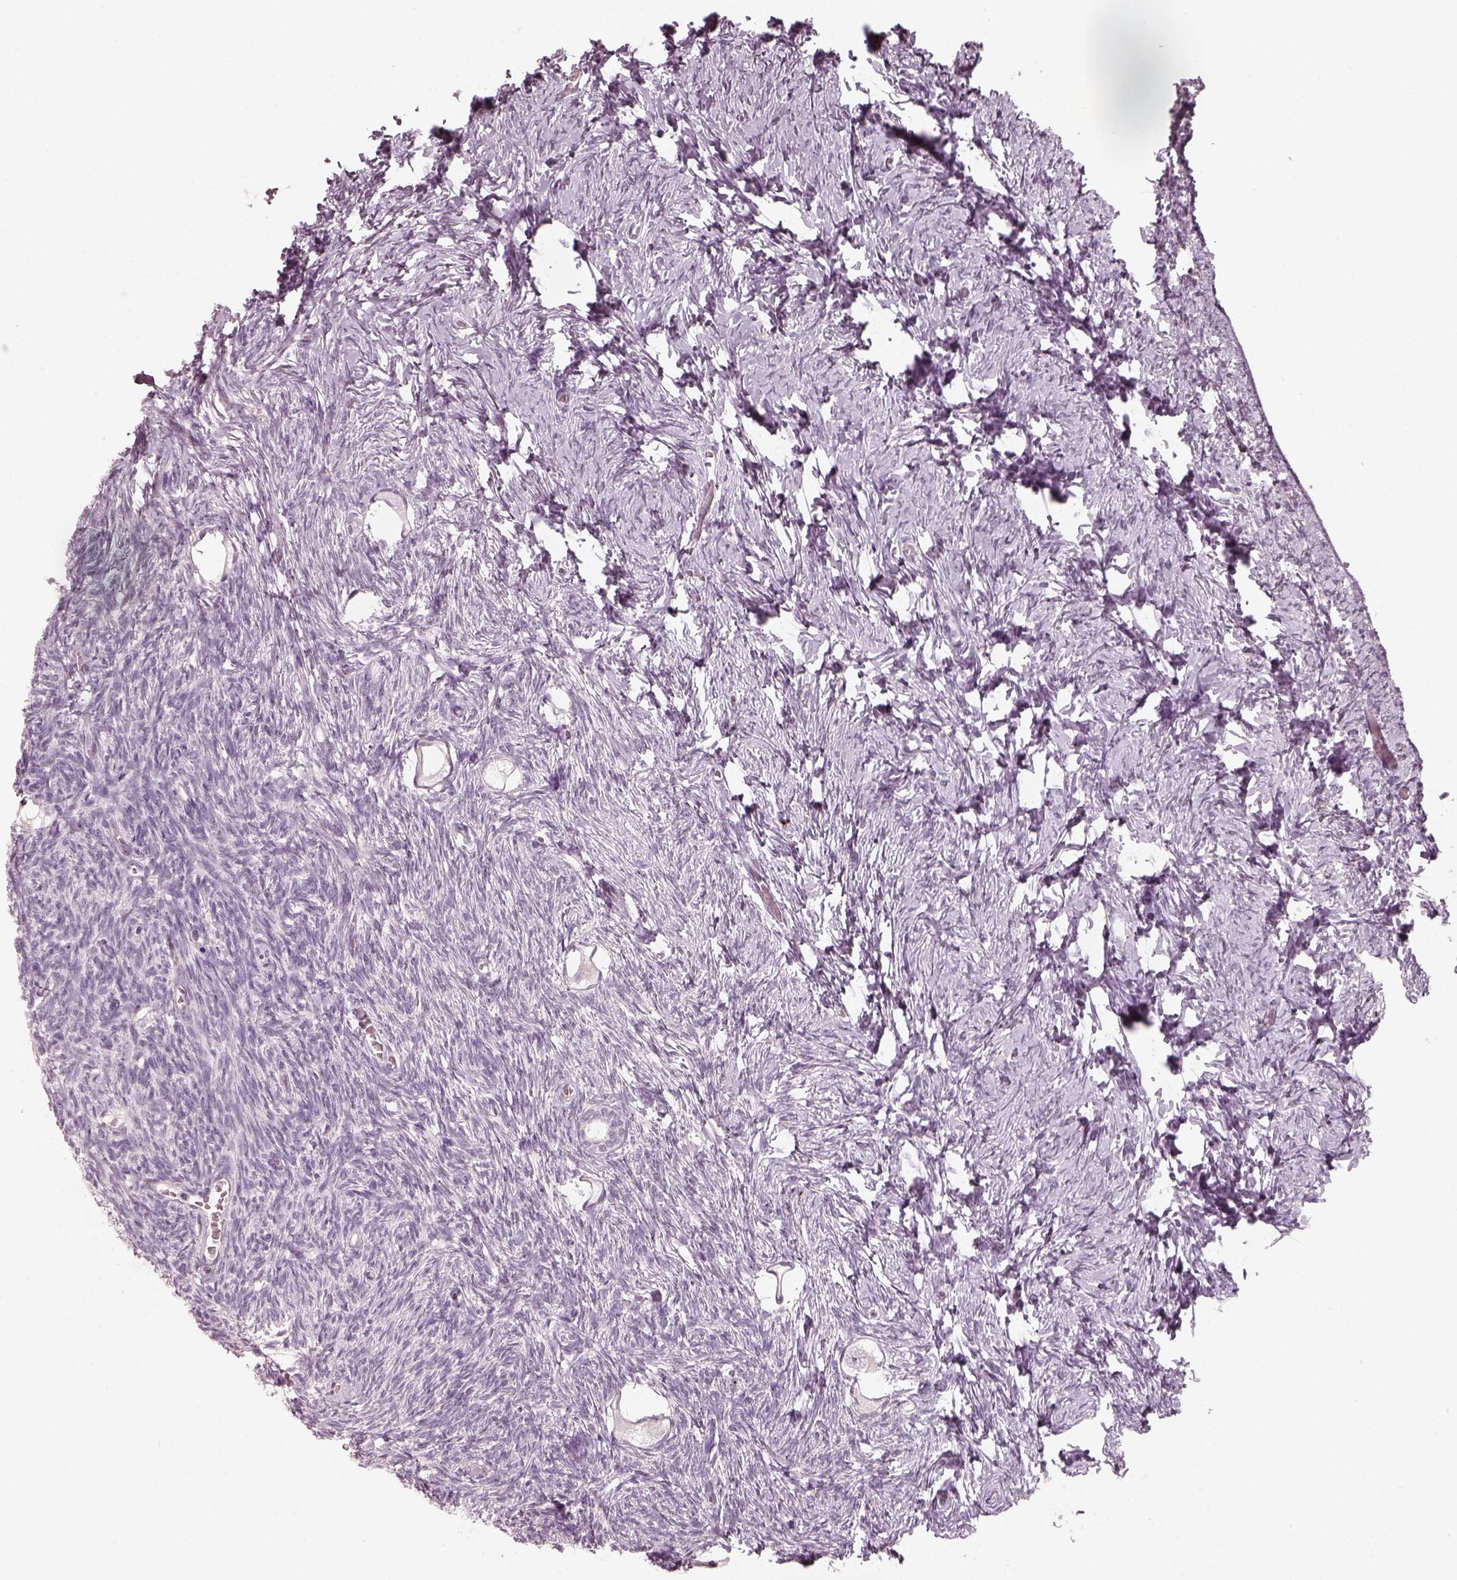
{"staining": {"intensity": "negative", "quantity": "none", "location": "none"}, "tissue": "ovary", "cell_type": "Follicle cells", "image_type": "normal", "snomed": [{"axis": "morphology", "description": "Normal tissue, NOS"}, {"axis": "topography", "description": "Ovary"}], "caption": "Micrograph shows no significant protein expression in follicle cells of normal ovary.", "gene": "CDS1", "patient": {"sex": "female", "age": 27}}